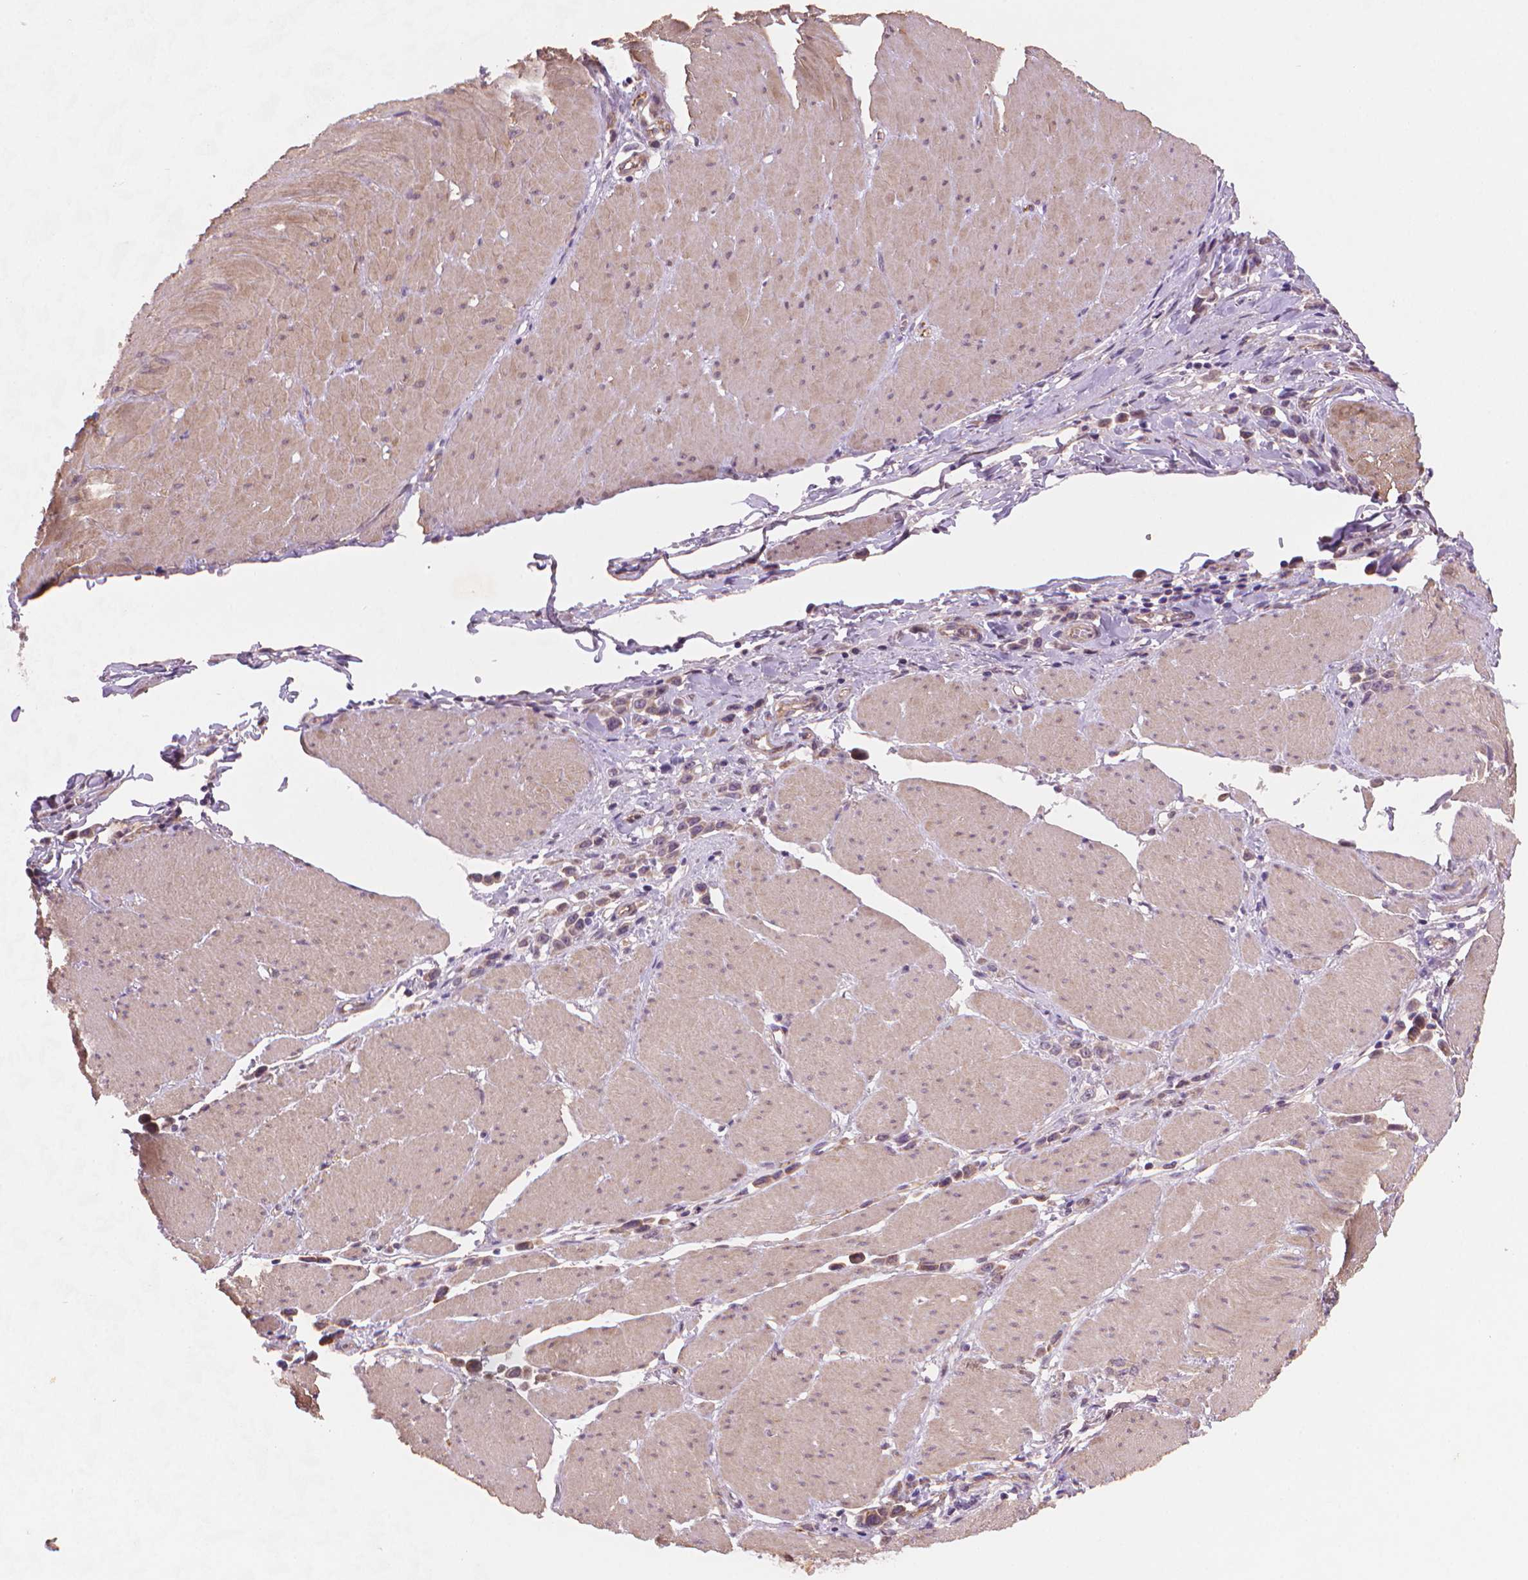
{"staining": {"intensity": "moderate", "quantity": "25%-75%", "location": "cytoplasmic/membranous"}, "tissue": "stomach cancer", "cell_type": "Tumor cells", "image_type": "cancer", "snomed": [{"axis": "morphology", "description": "Adenocarcinoma, NOS"}, {"axis": "topography", "description": "Stomach"}], "caption": "Tumor cells show medium levels of moderate cytoplasmic/membranous expression in about 25%-75% of cells in human stomach adenocarcinoma.", "gene": "AMMECR1", "patient": {"sex": "male", "age": 47}}